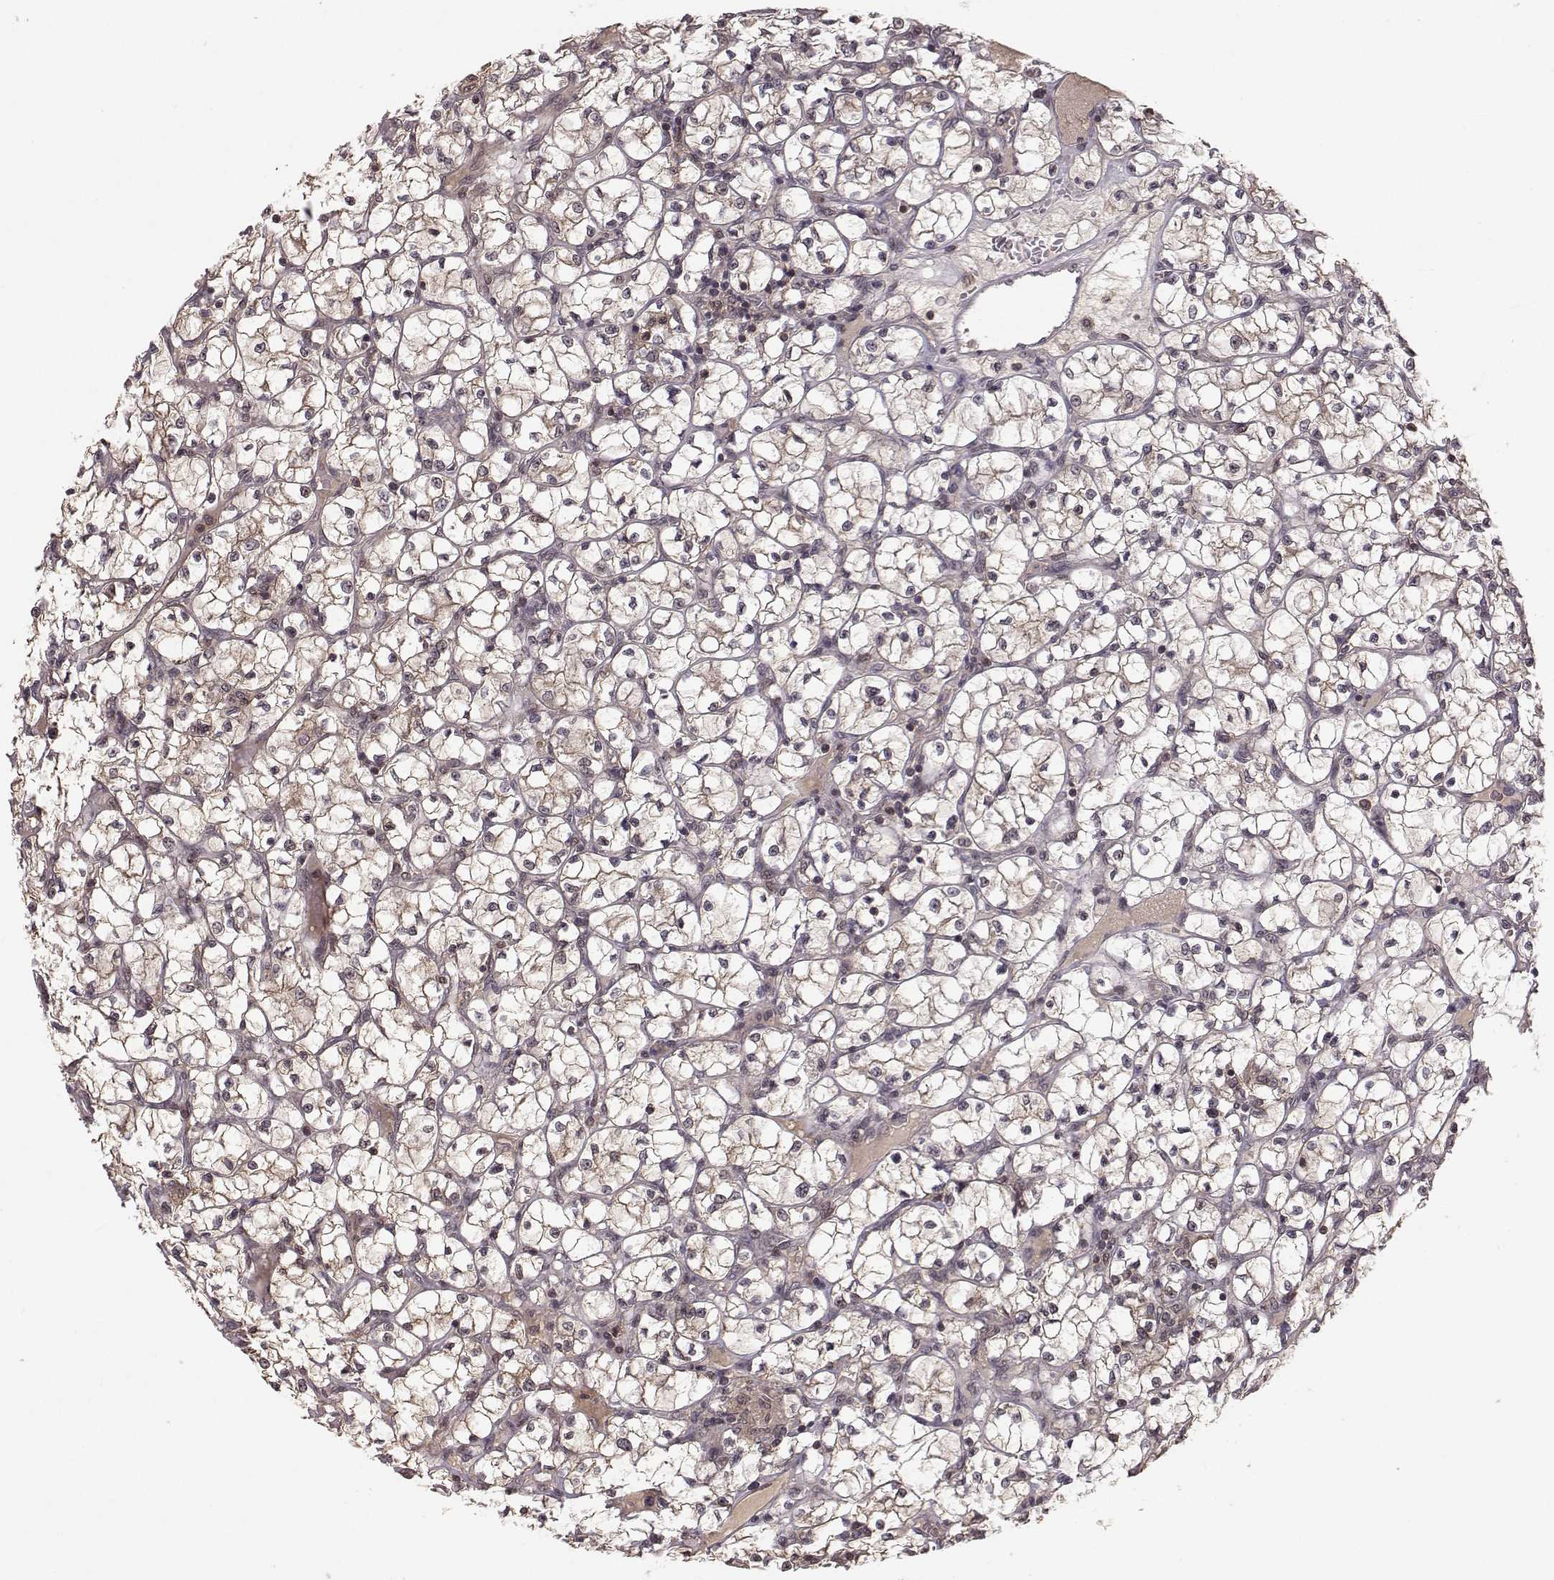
{"staining": {"intensity": "moderate", "quantity": "25%-75%", "location": "cytoplasmic/membranous"}, "tissue": "renal cancer", "cell_type": "Tumor cells", "image_type": "cancer", "snomed": [{"axis": "morphology", "description": "Adenocarcinoma, NOS"}, {"axis": "topography", "description": "Kidney"}], "caption": "Immunohistochemical staining of renal cancer (adenocarcinoma) exhibits medium levels of moderate cytoplasmic/membranous protein expression in about 25%-75% of tumor cells.", "gene": "PLEKHG3", "patient": {"sex": "female", "age": 64}}